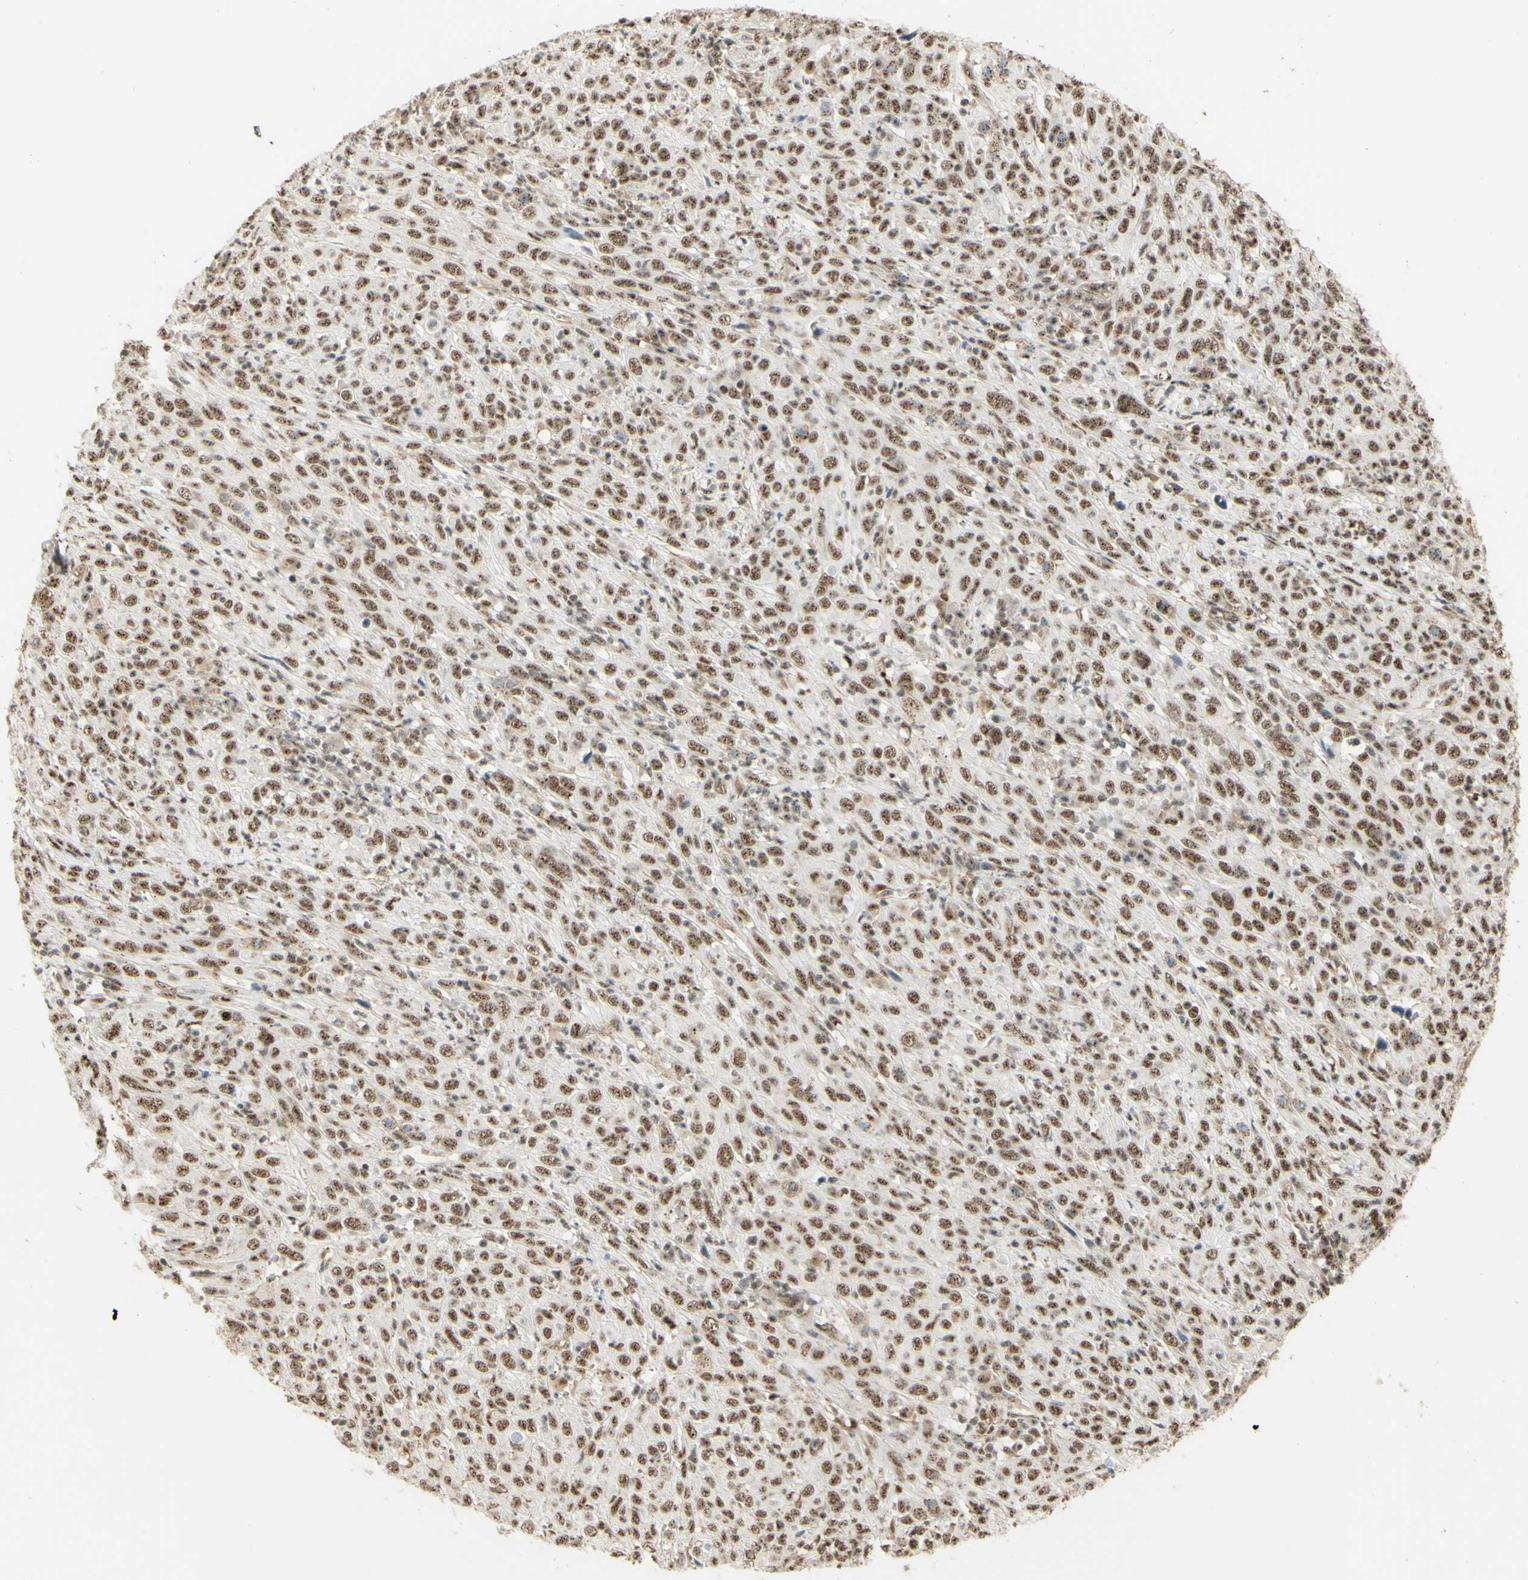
{"staining": {"intensity": "moderate", "quantity": ">75%", "location": "nuclear"}, "tissue": "cervical cancer", "cell_type": "Tumor cells", "image_type": "cancer", "snomed": [{"axis": "morphology", "description": "Squamous cell carcinoma, NOS"}, {"axis": "topography", "description": "Cervix"}], "caption": "Squamous cell carcinoma (cervical) was stained to show a protein in brown. There is medium levels of moderate nuclear positivity in about >75% of tumor cells.", "gene": "SAP18", "patient": {"sex": "female", "age": 46}}